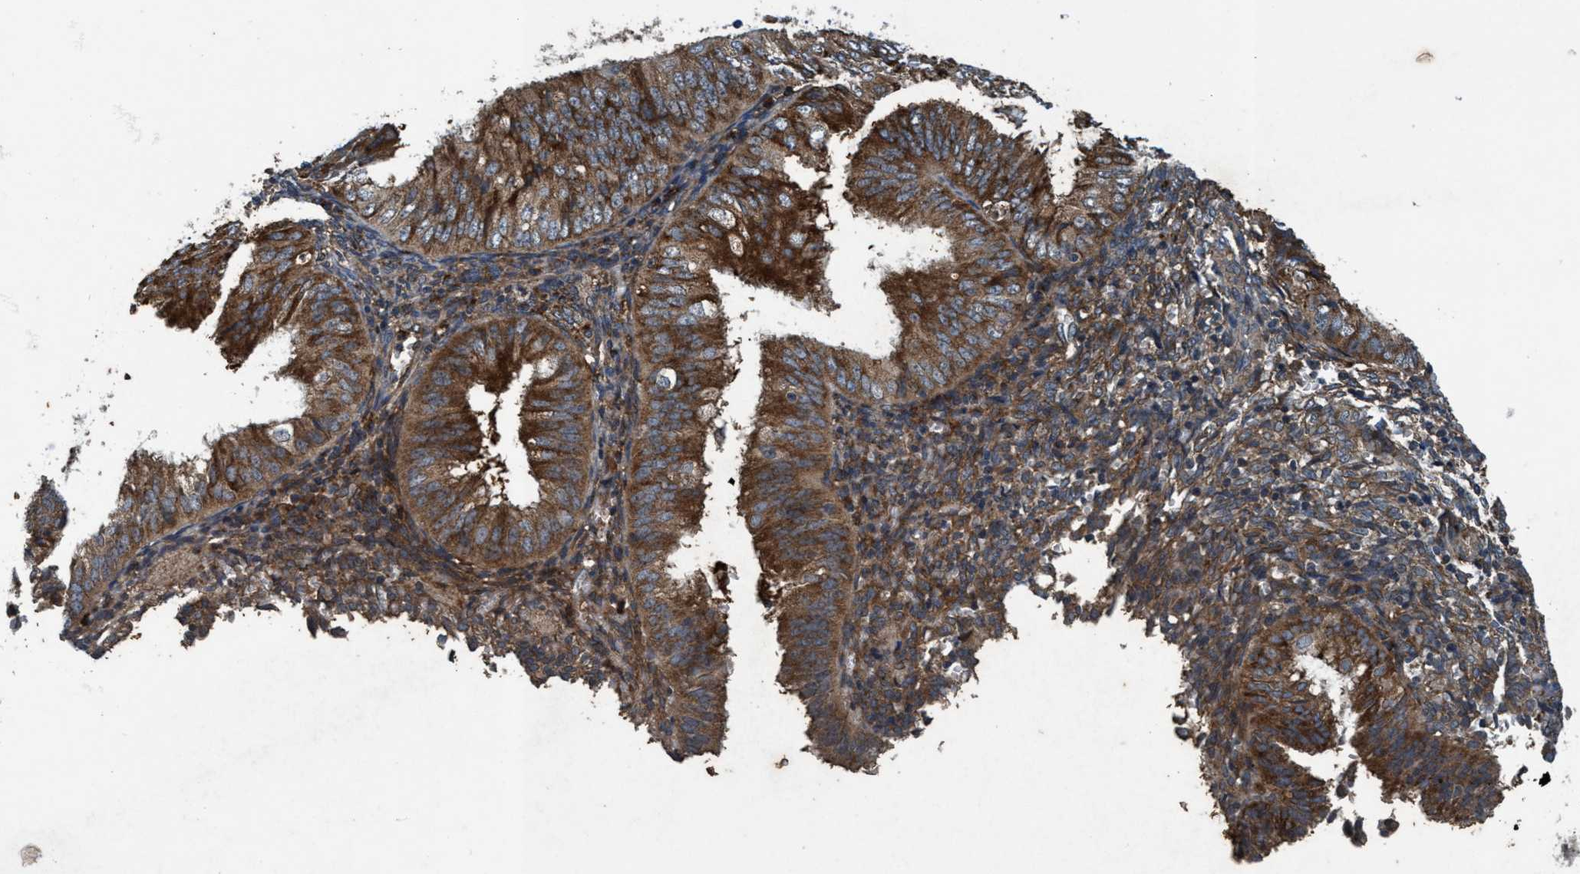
{"staining": {"intensity": "strong", "quantity": ">75%", "location": "cytoplasmic/membranous"}, "tissue": "endometrial cancer", "cell_type": "Tumor cells", "image_type": "cancer", "snomed": [{"axis": "morphology", "description": "Normal tissue, NOS"}, {"axis": "morphology", "description": "Adenocarcinoma, NOS"}, {"axis": "topography", "description": "Endometrium"}], "caption": "Brown immunohistochemical staining in human endometrial cancer (adenocarcinoma) displays strong cytoplasmic/membranous positivity in approximately >75% of tumor cells.", "gene": "AKT1S1", "patient": {"sex": "female", "age": 53}}